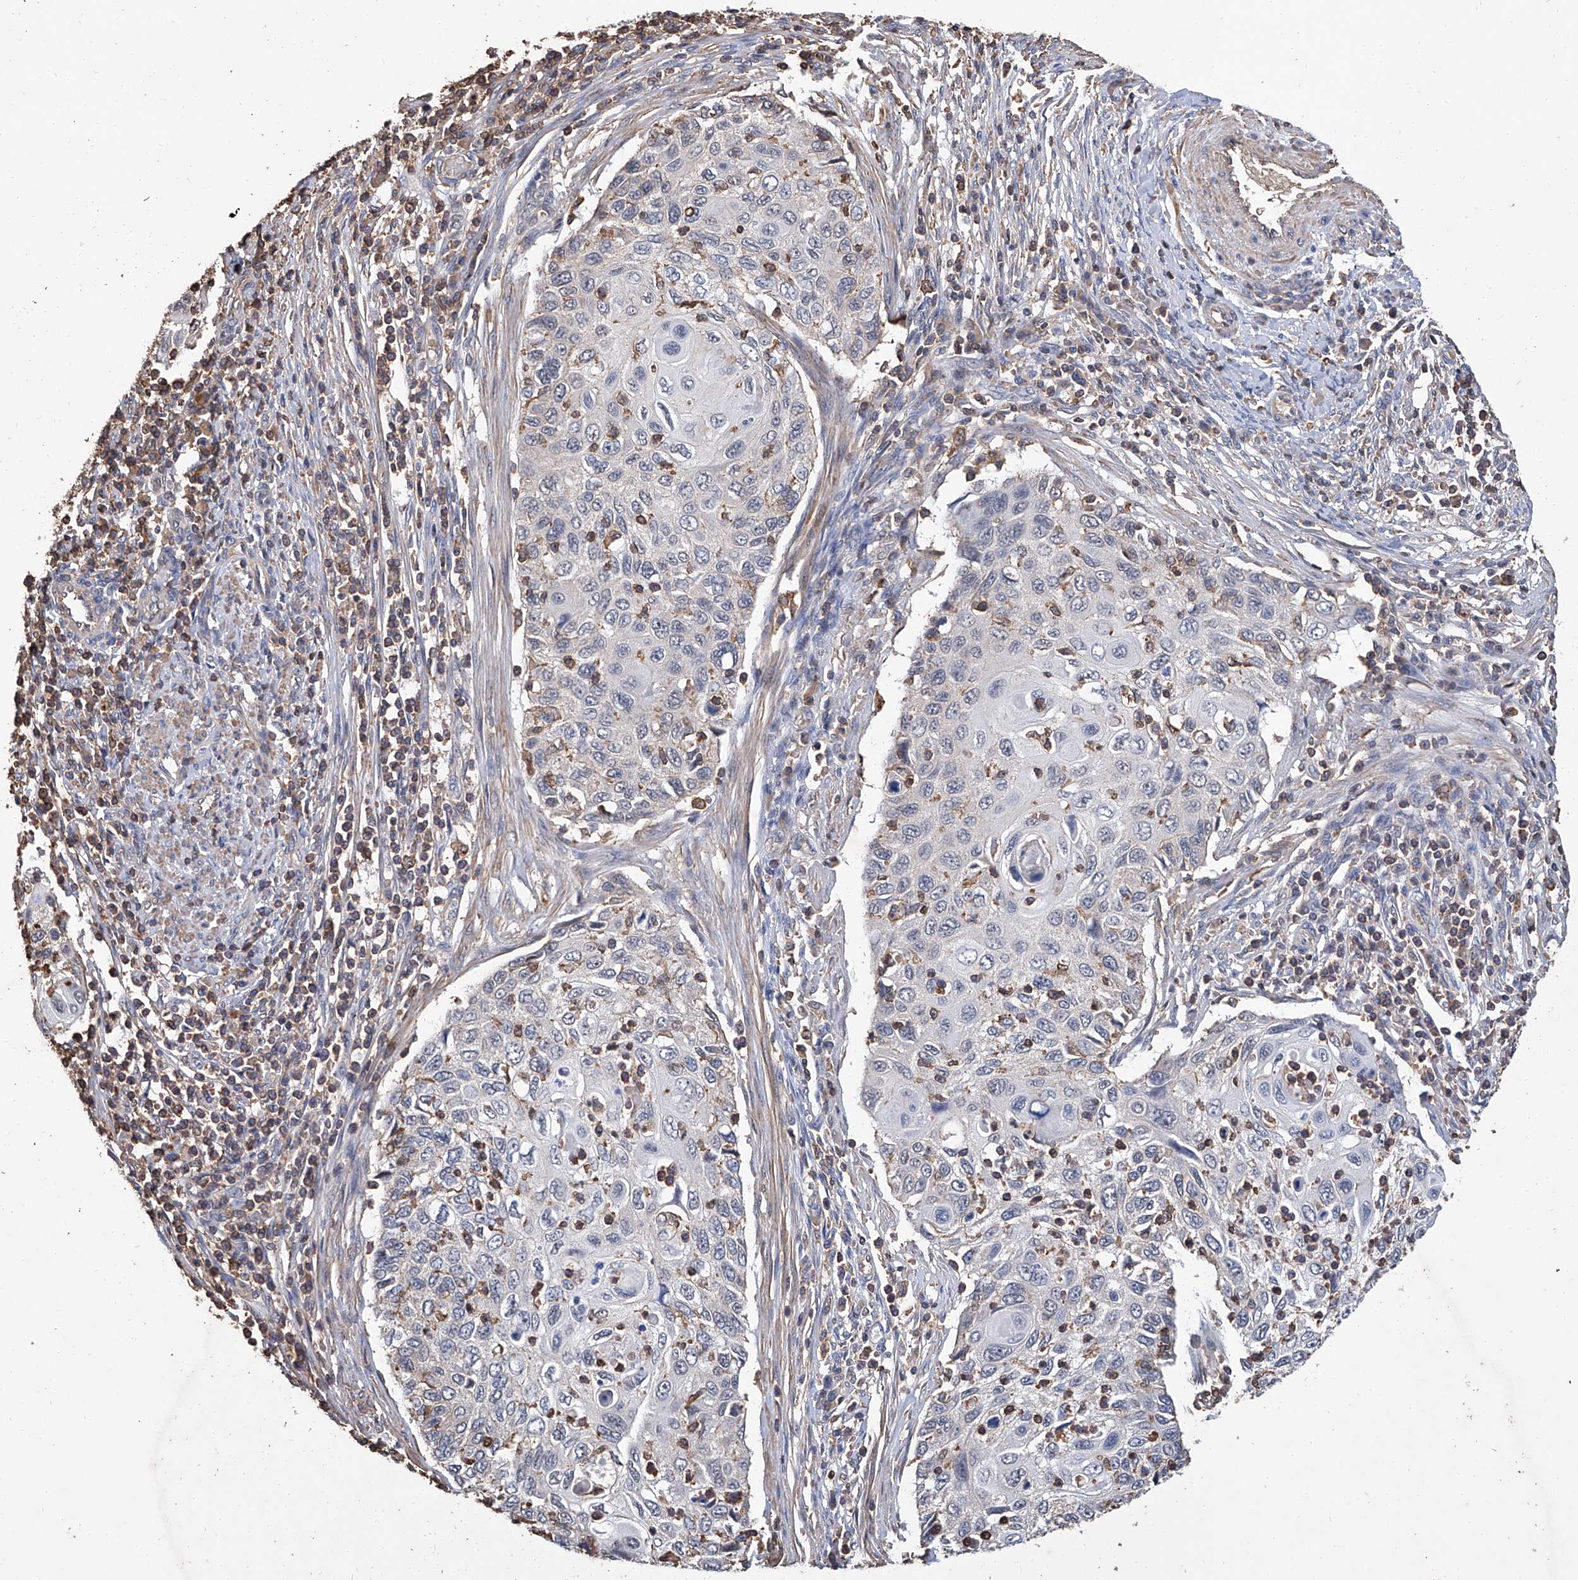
{"staining": {"intensity": "negative", "quantity": "none", "location": "none"}, "tissue": "cervical cancer", "cell_type": "Tumor cells", "image_type": "cancer", "snomed": [{"axis": "morphology", "description": "Squamous cell carcinoma, NOS"}, {"axis": "topography", "description": "Cervix"}], "caption": "An immunohistochemistry image of cervical squamous cell carcinoma is shown. There is no staining in tumor cells of cervical squamous cell carcinoma.", "gene": "GPT", "patient": {"sex": "female", "age": 70}}